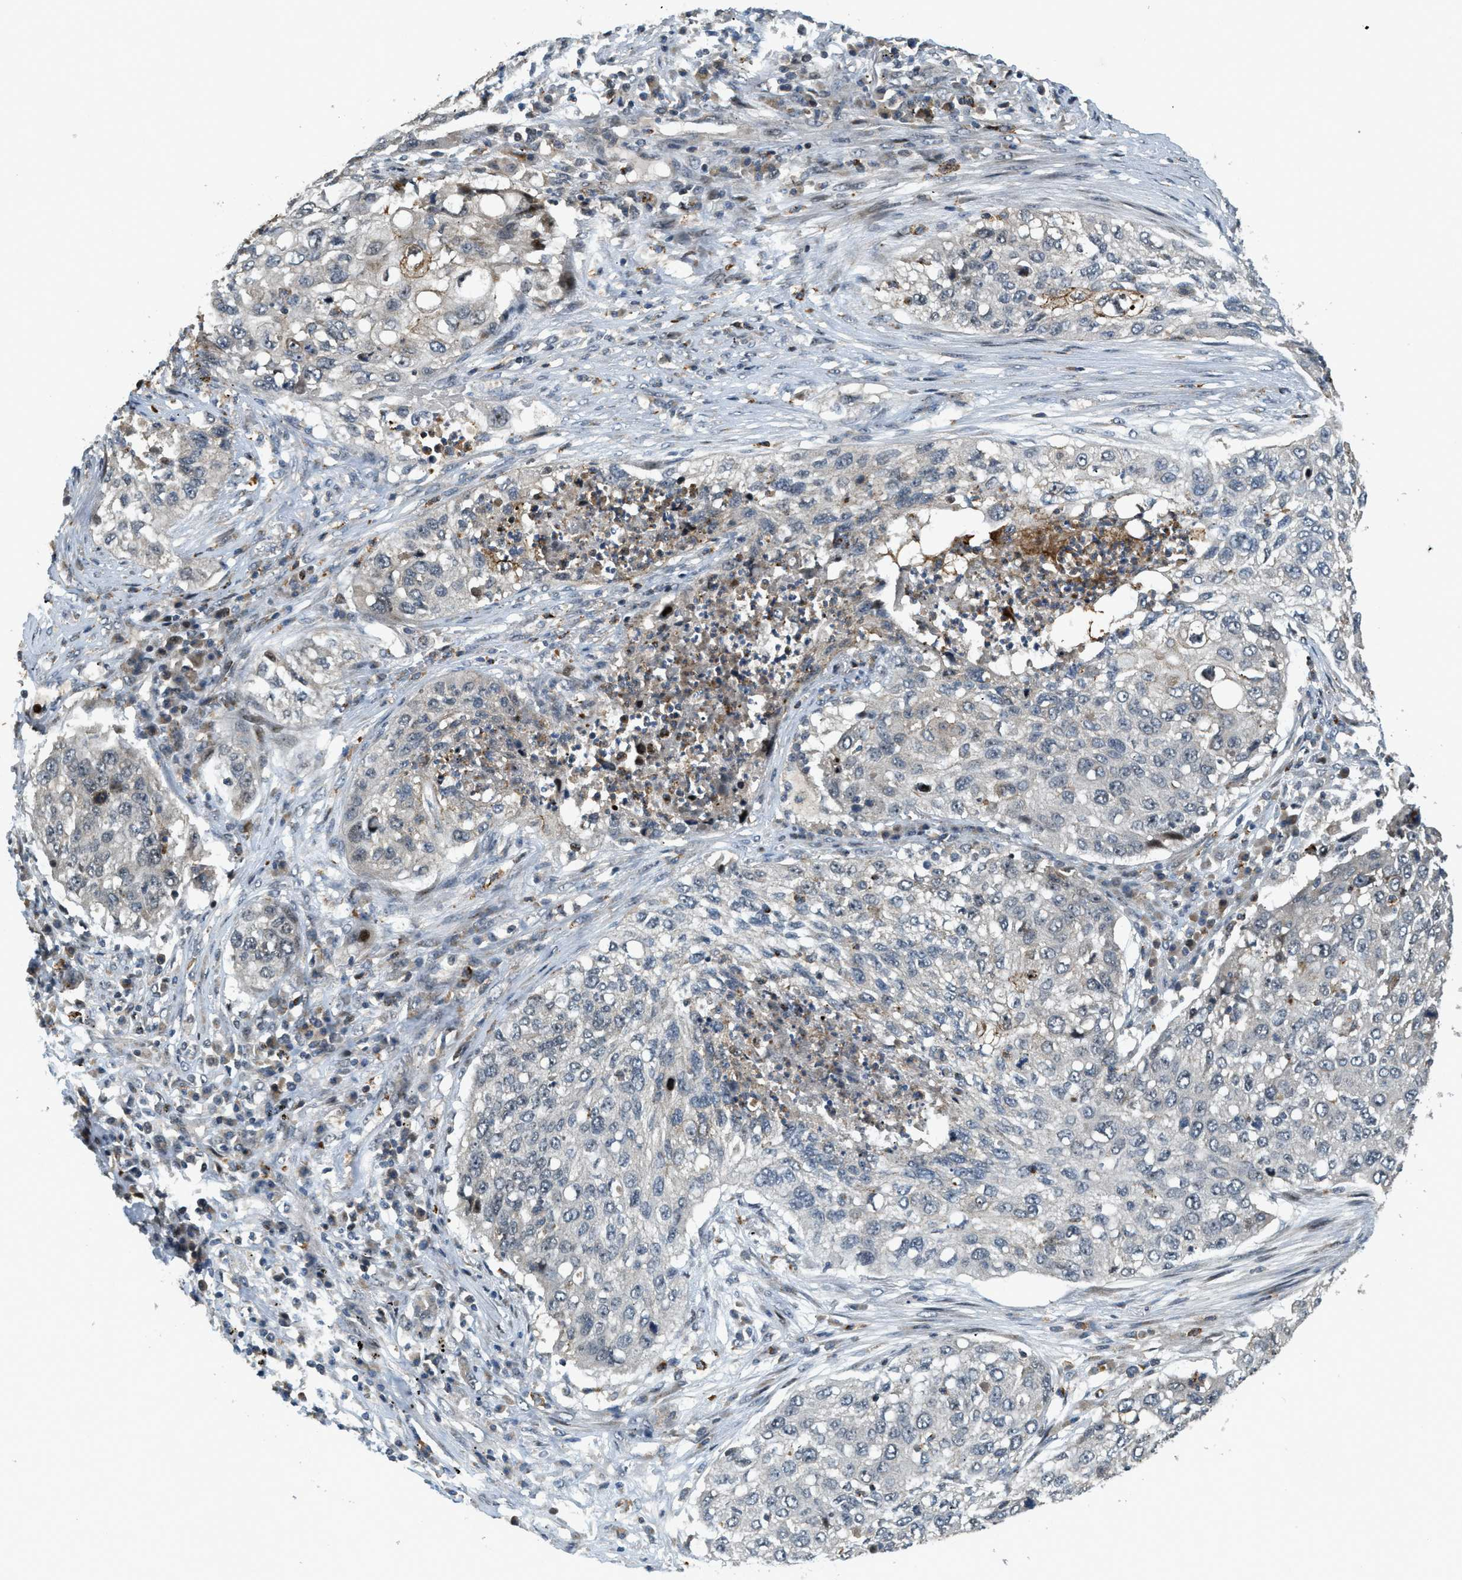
{"staining": {"intensity": "negative", "quantity": "none", "location": "none"}, "tissue": "lung cancer", "cell_type": "Tumor cells", "image_type": "cancer", "snomed": [{"axis": "morphology", "description": "Squamous cell carcinoma, NOS"}, {"axis": "topography", "description": "Lung"}], "caption": "DAB immunohistochemical staining of lung cancer (squamous cell carcinoma) reveals no significant staining in tumor cells. (Stains: DAB (3,3'-diaminobenzidine) immunohistochemistry (IHC) with hematoxylin counter stain, Microscopy: brightfield microscopy at high magnification).", "gene": "TRAPPC14", "patient": {"sex": "female", "age": 63}}